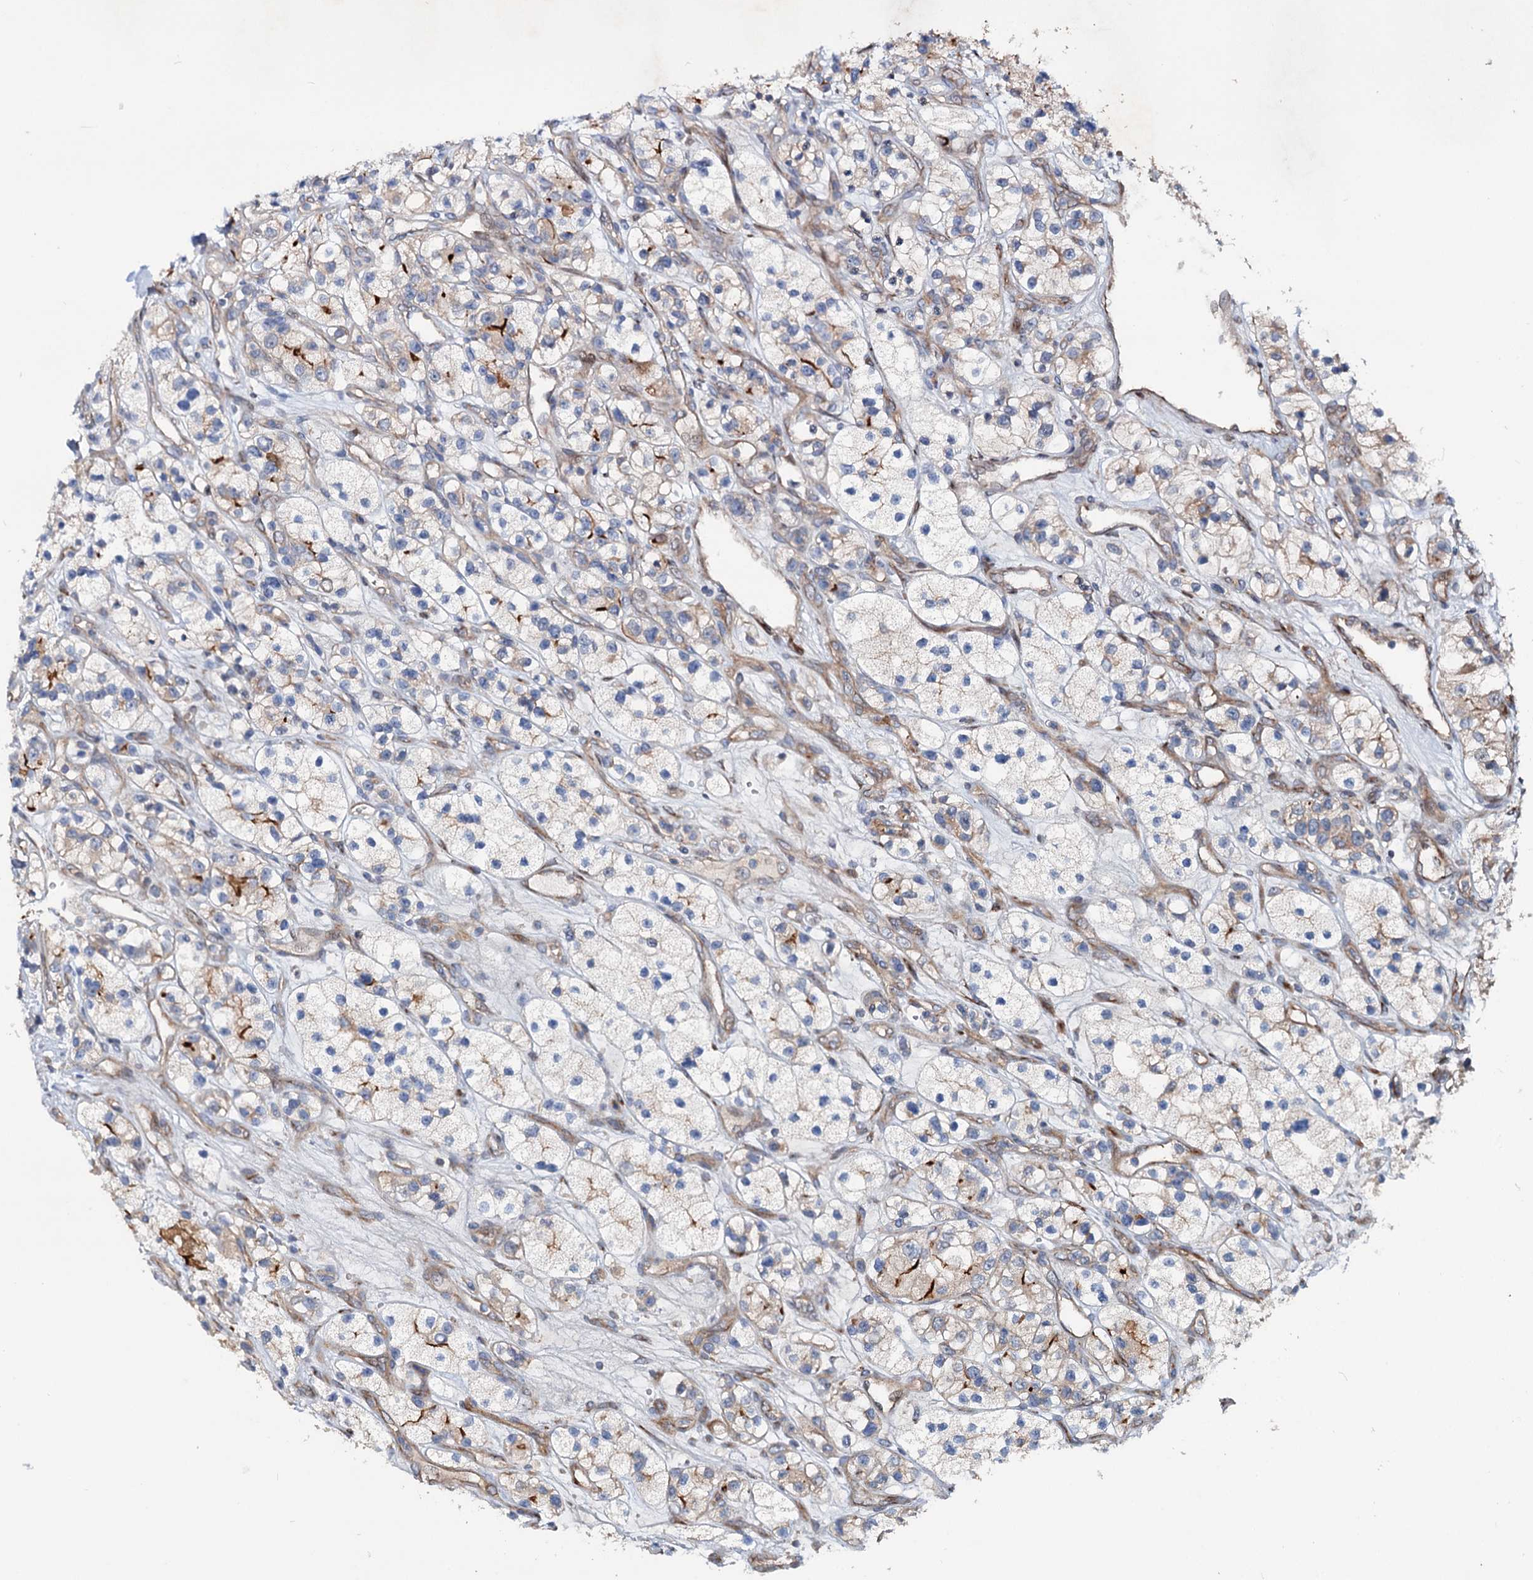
{"staining": {"intensity": "weak", "quantity": "<25%", "location": "cytoplasmic/membranous"}, "tissue": "renal cancer", "cell_type": "Tumor cells", "image_type": "cancer", "snomed": [{"axis": "morphology", "description": "Adenocarcinoma, NOS"}, {"axis": "topography", "description": "Kidney"}], "caption": "The photomicrograph displays no staining of tumor cells in adenocarcinoma (renal).", "gene": "PTDSS2", "patient": {"sex": "female", "age": 57}}